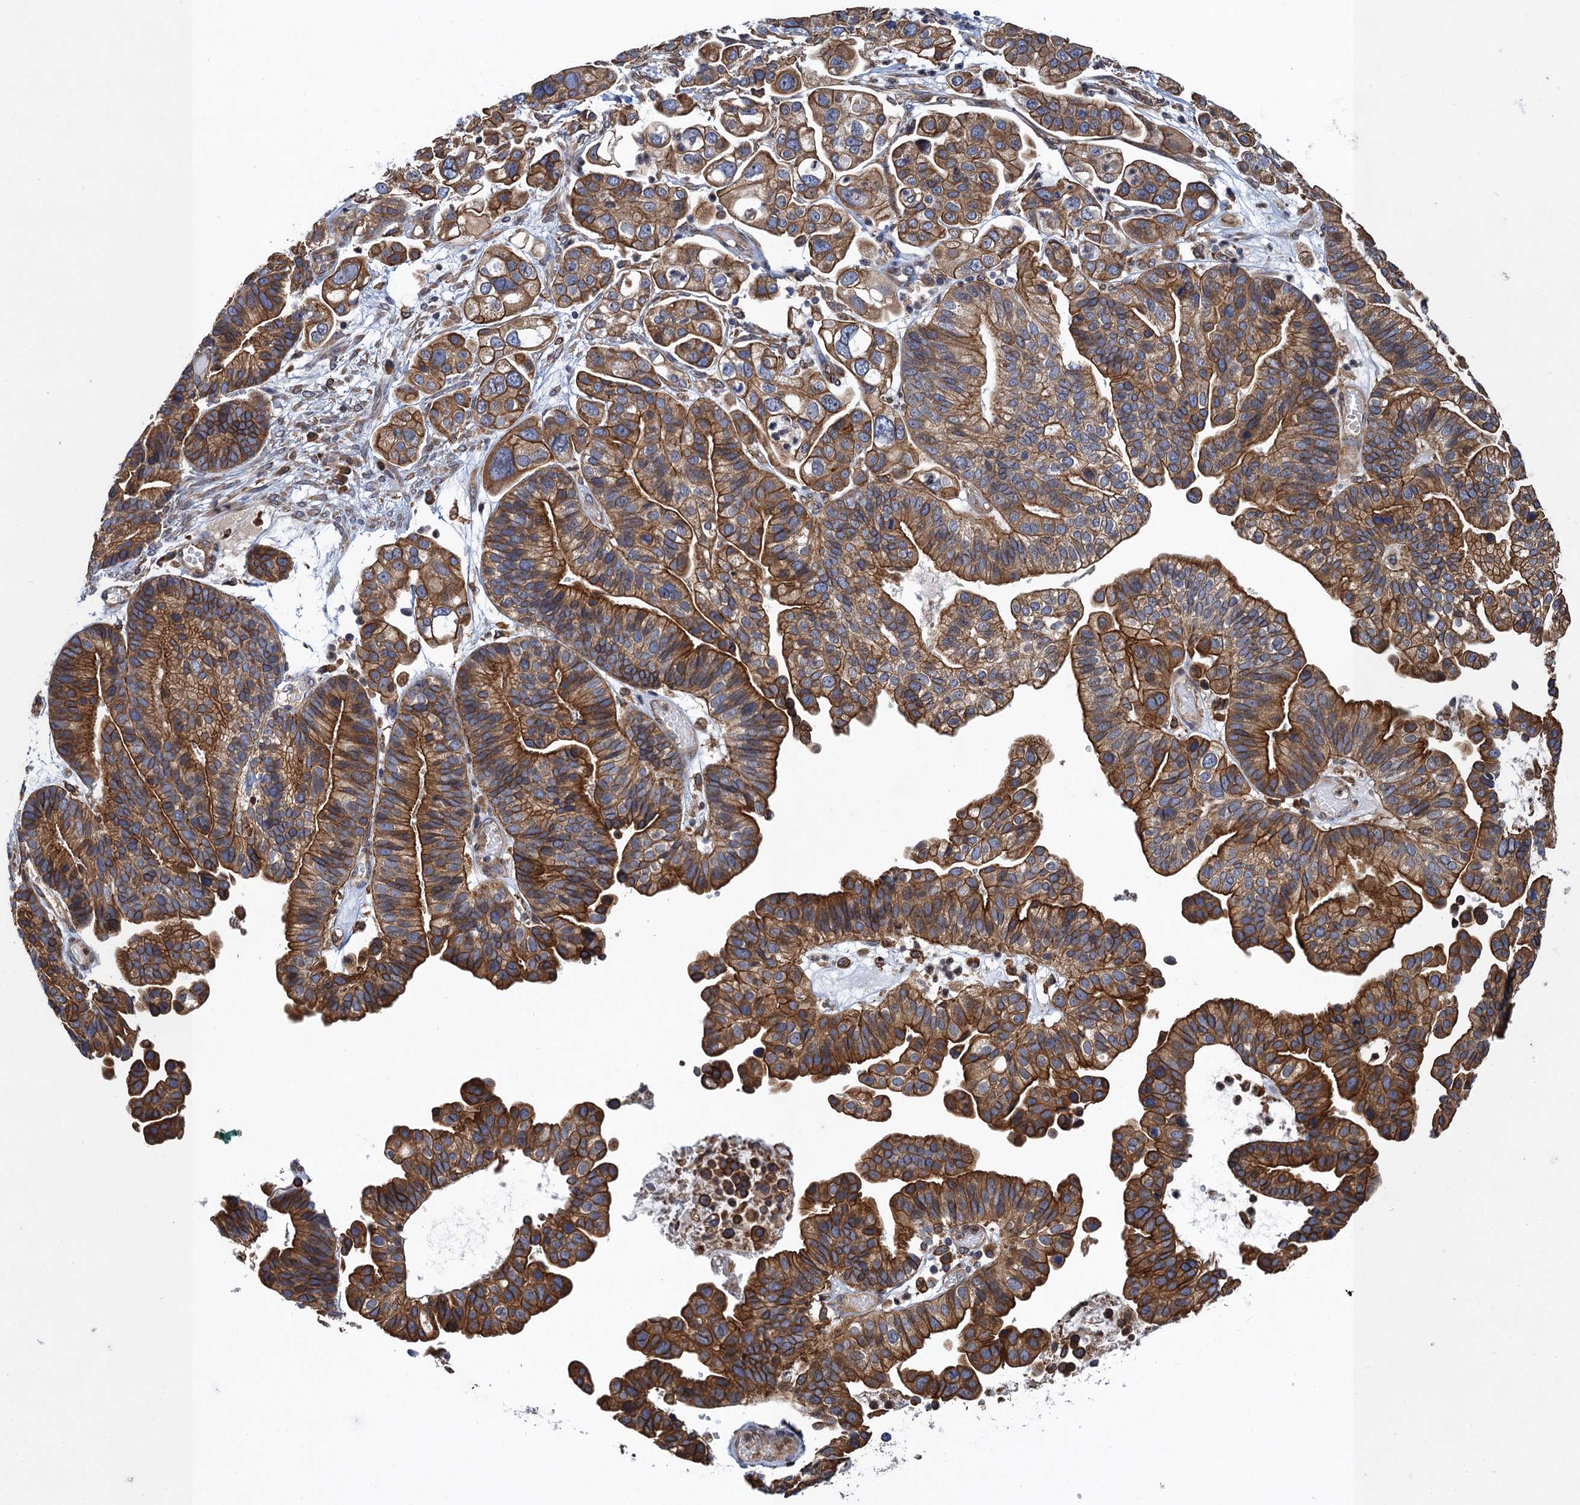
{"staining": {"intensity": "strong", "quantity": ">75%", "location": "cytoplasmic/membranous"}, "tissue": "ovarian cancer", "cell_type": "Tumor cells", "image_type": "cancer", "snomed": [{"axis": "morphology", "description": "Cystadenocarcinoma, serous, NOS"}, {"axis": "topography", "description": "Ovary"}], "caption": "Immunohistochemistry (IHC) photomicrograph of human ovarian serous cystadenocarcinoma stained for a protein (brown), which demonstrates high levels of strong cytoplasmic/membranous positivity in approximately >75% of tumor cells.", "gene": "ARMC5", "patient": {"sex": "female", "age": 56}}